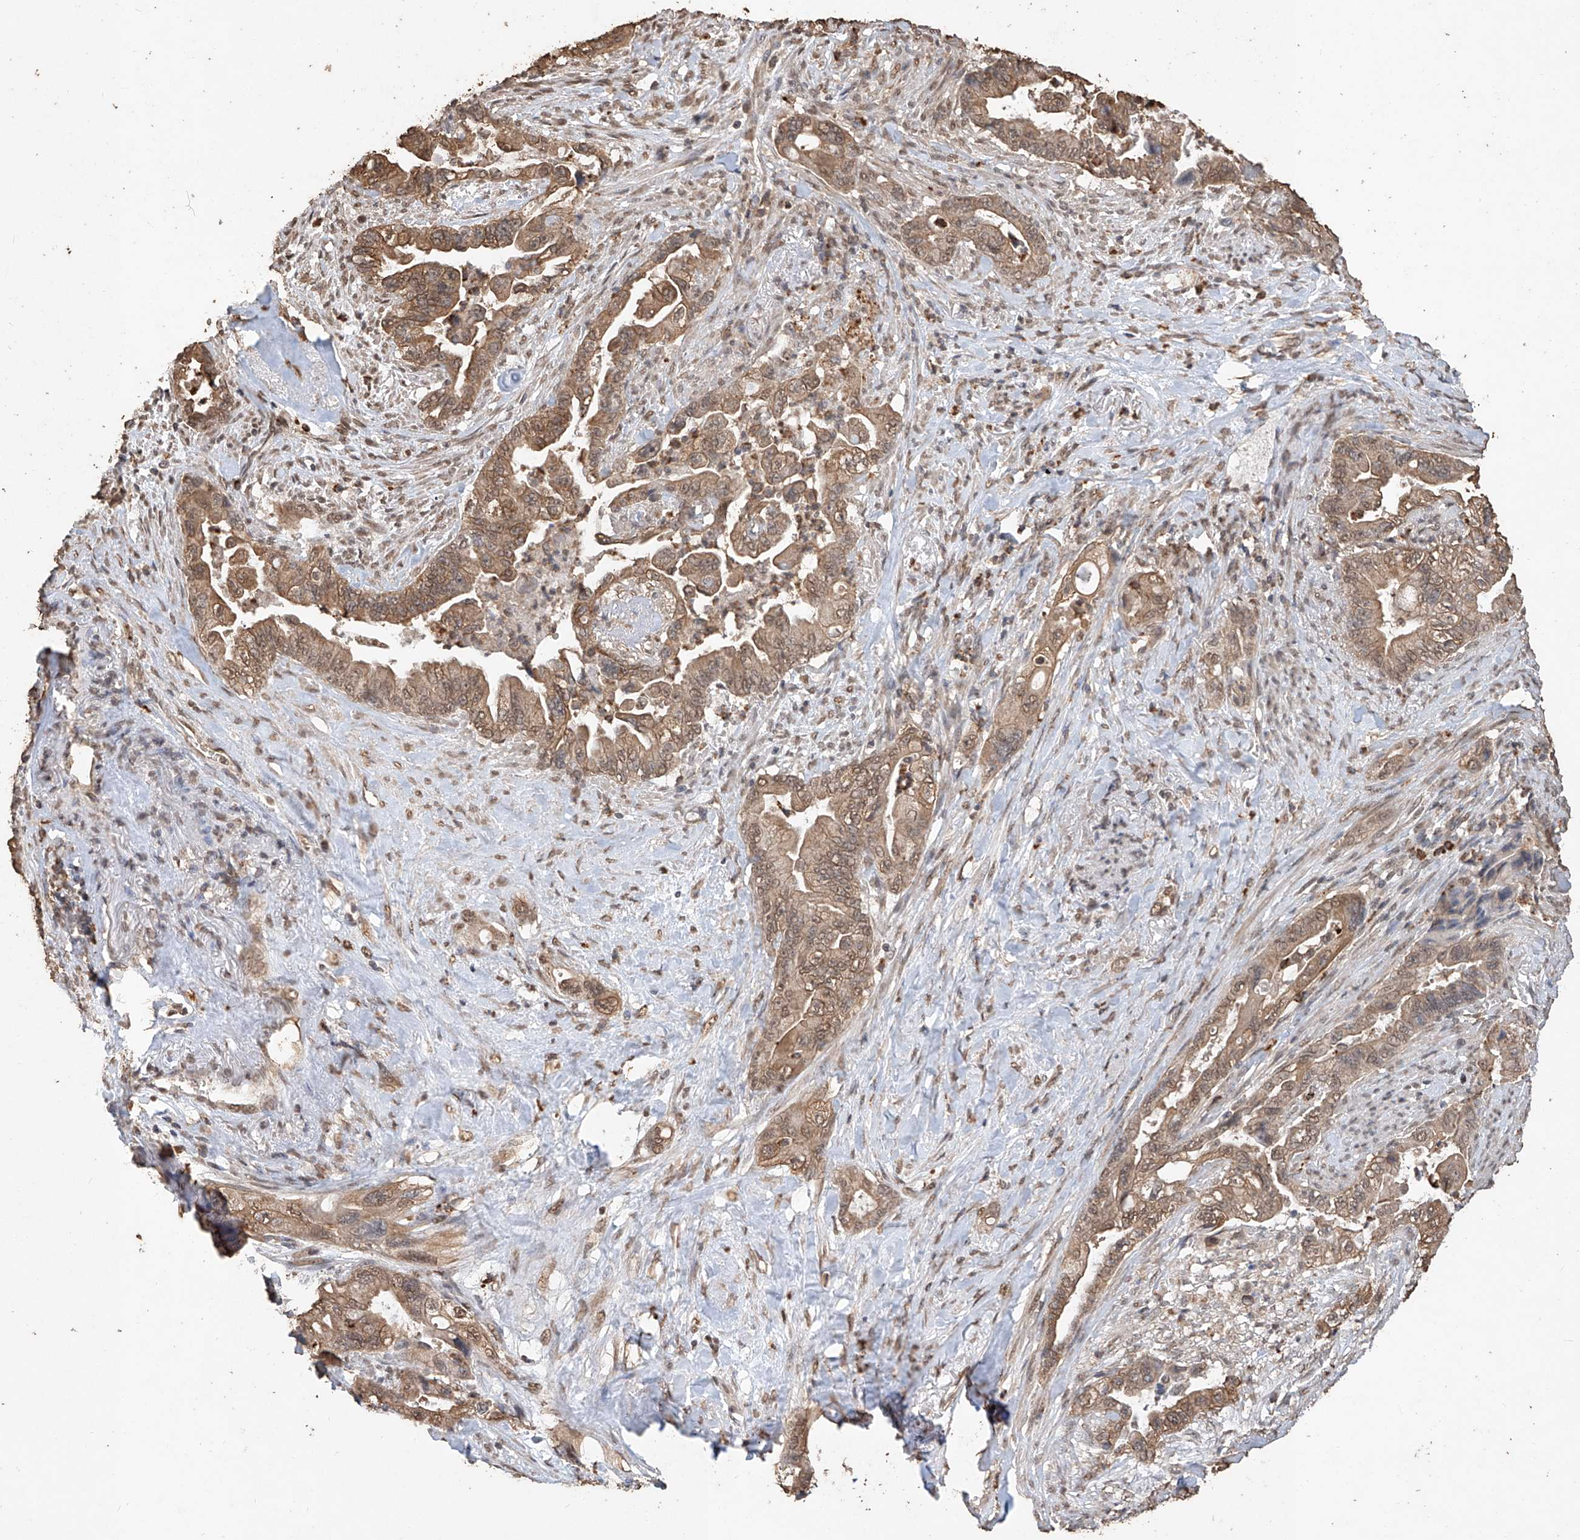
{"staining": {"intensity": "moderate", "quantity": ">75%", "location": "cytoplasmic/membranous,nuclear"}, "tissue": "pancreatic cancer", "cell_type": "Tumor cells", "image_type": "cancer", "snomed": [{"axis": "morphology", "description": "Adenocarcinoma, NOS"}, {"axis": "topography", "description": "Pancreas"}], "caption": "Immunohistochemistry (IHC) histopathology image of neoplastic tissue: pancreatic adenocarcinoma stained using immunohistochemistry (IHC) displays medium levels of moderate protein expression localized specifically in the cytoplasmic/membranous and nuclear of tumor cells, appearing as a cytoplasmic/membranous and nuclear brown color.", "gene": "ELOVL1", "patient": {"sex": "male", "age": 70}}